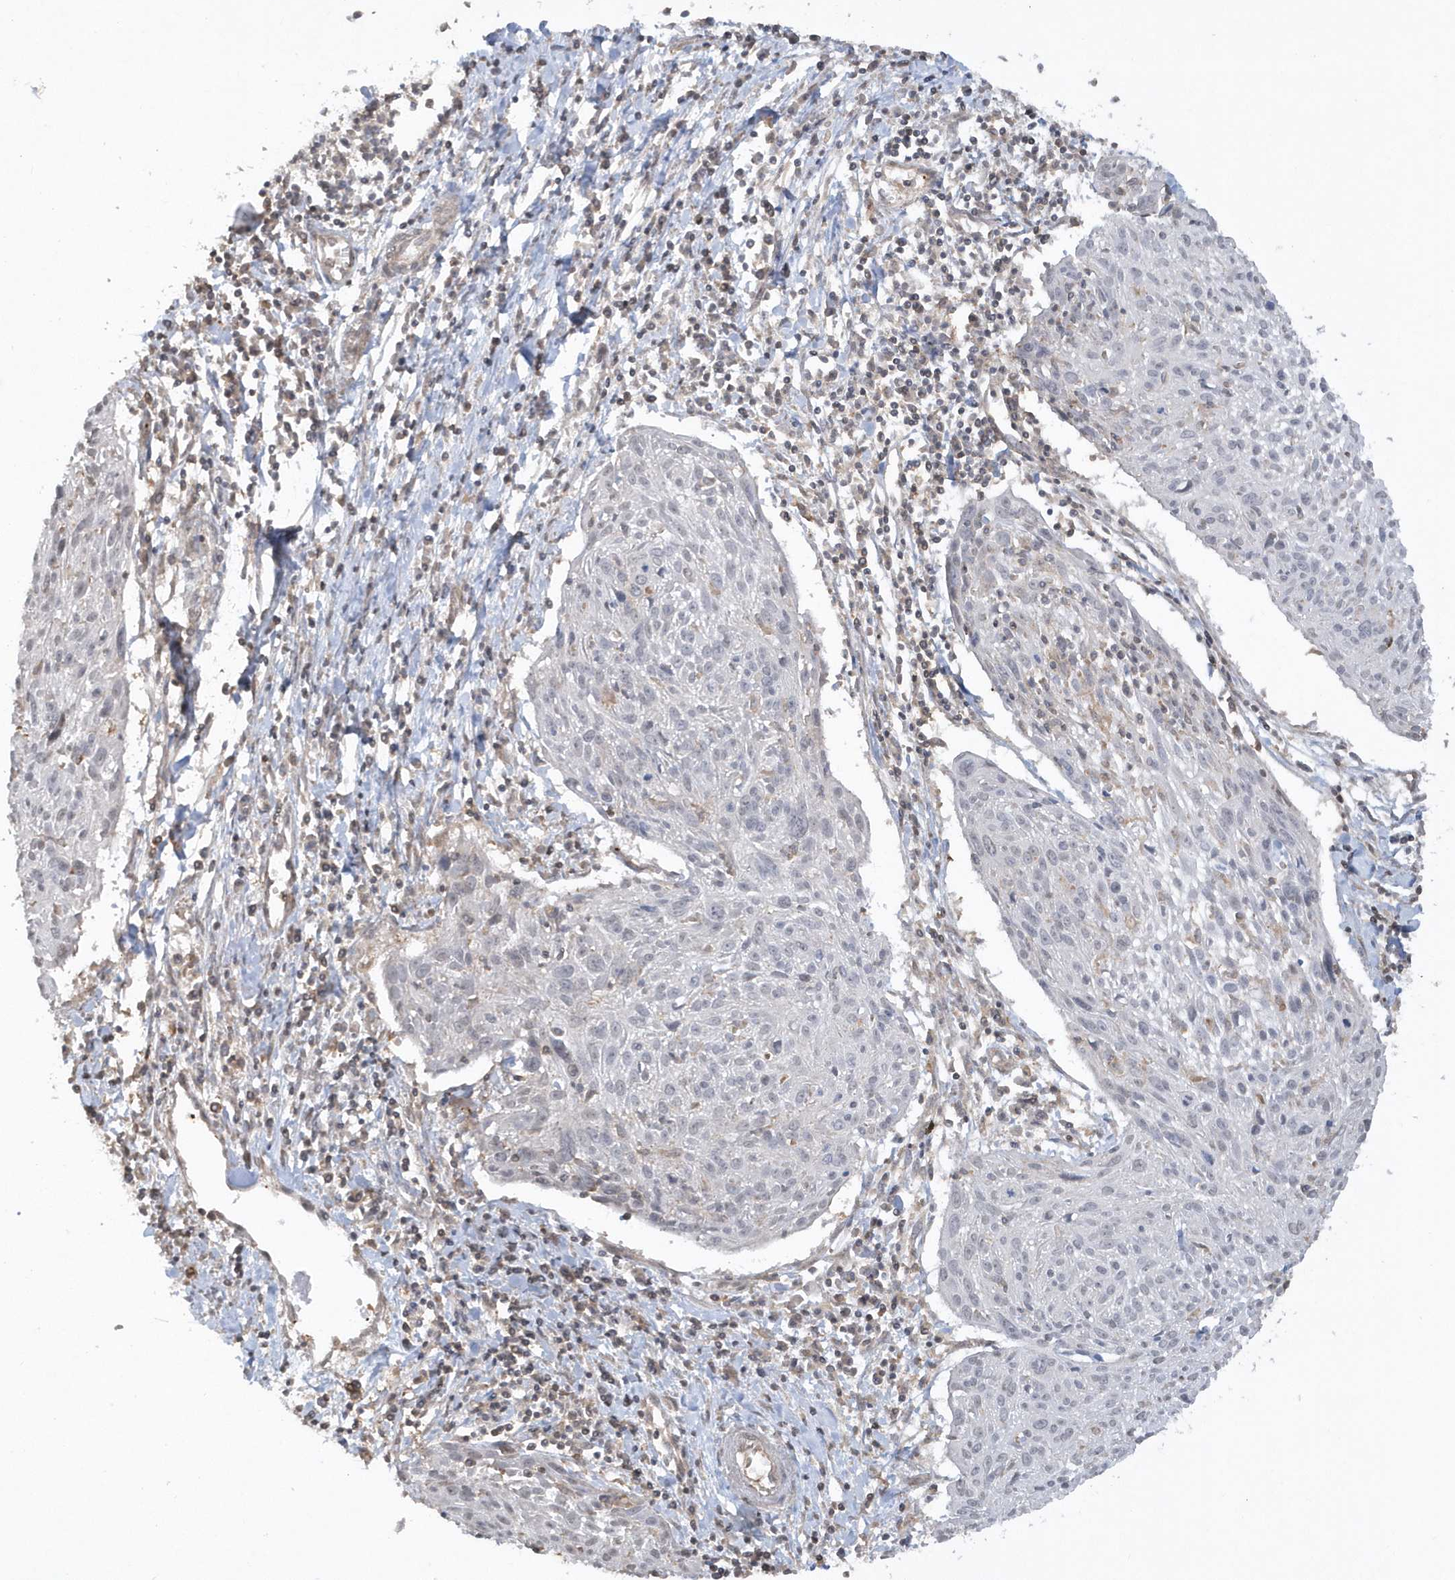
{"staining": {"intensity": "negative", "quantity": "none", "location": "none"}, "tissue": "cervical cancer", "cell_type": "Tumor cells", "image_type": "cancer", "snomed": [{"axis": "morphology", "description": "Squamous cell carcinoma, NOS"}, {"axis": "topography", "description": "Cervix"}], "caption": "Human cervical cancer stained for a protein using immunohistochemistry (IHC) reveals no expression in tumor cells.", "gene": "BSN", "patient": {"sex": "female", "age": 51}}